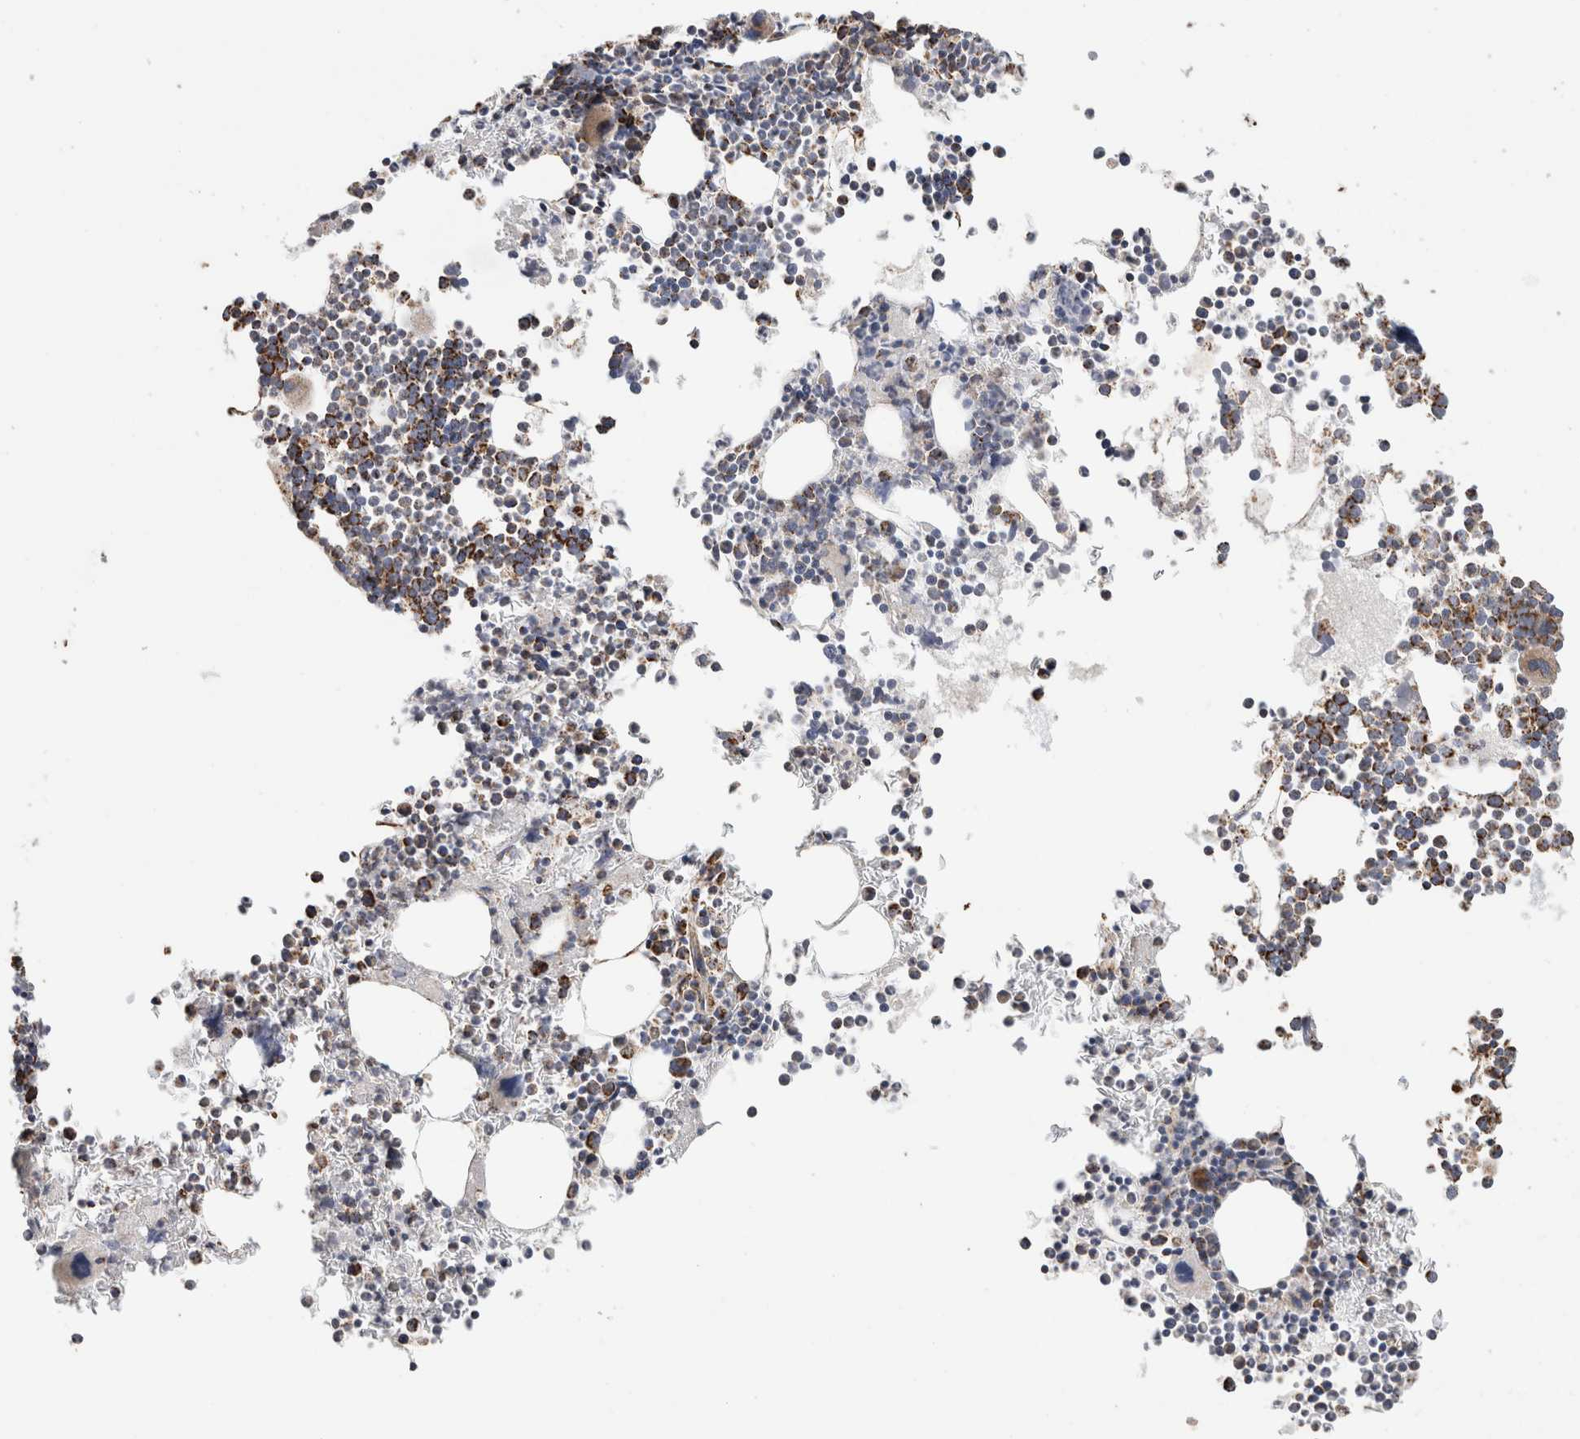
{"staining": {"intensity": "moderate", "quantity": "25%-75%", "location": "cytoplasmic/membranous"}, "tissue": "bone marrow", "cell_type": "Hematopoietic cells", "image_type": "normal", "snomed": [{"axis": "morphology", "description": "Normal tissue, NOS"}, {"axis": "morphology", "description": "Inflammation, NOS"}, {"axis": "topography", "description": "Bone marrow"}], "caption": "Immunohistochemical staining of benign human bone marrow displays moderate cytoplasmic/membranous protein expression in approximately 25%-75% of hematopoietic cells.", "gene": "C1QBP", "patient": {"sex": "male", "age": 46}}